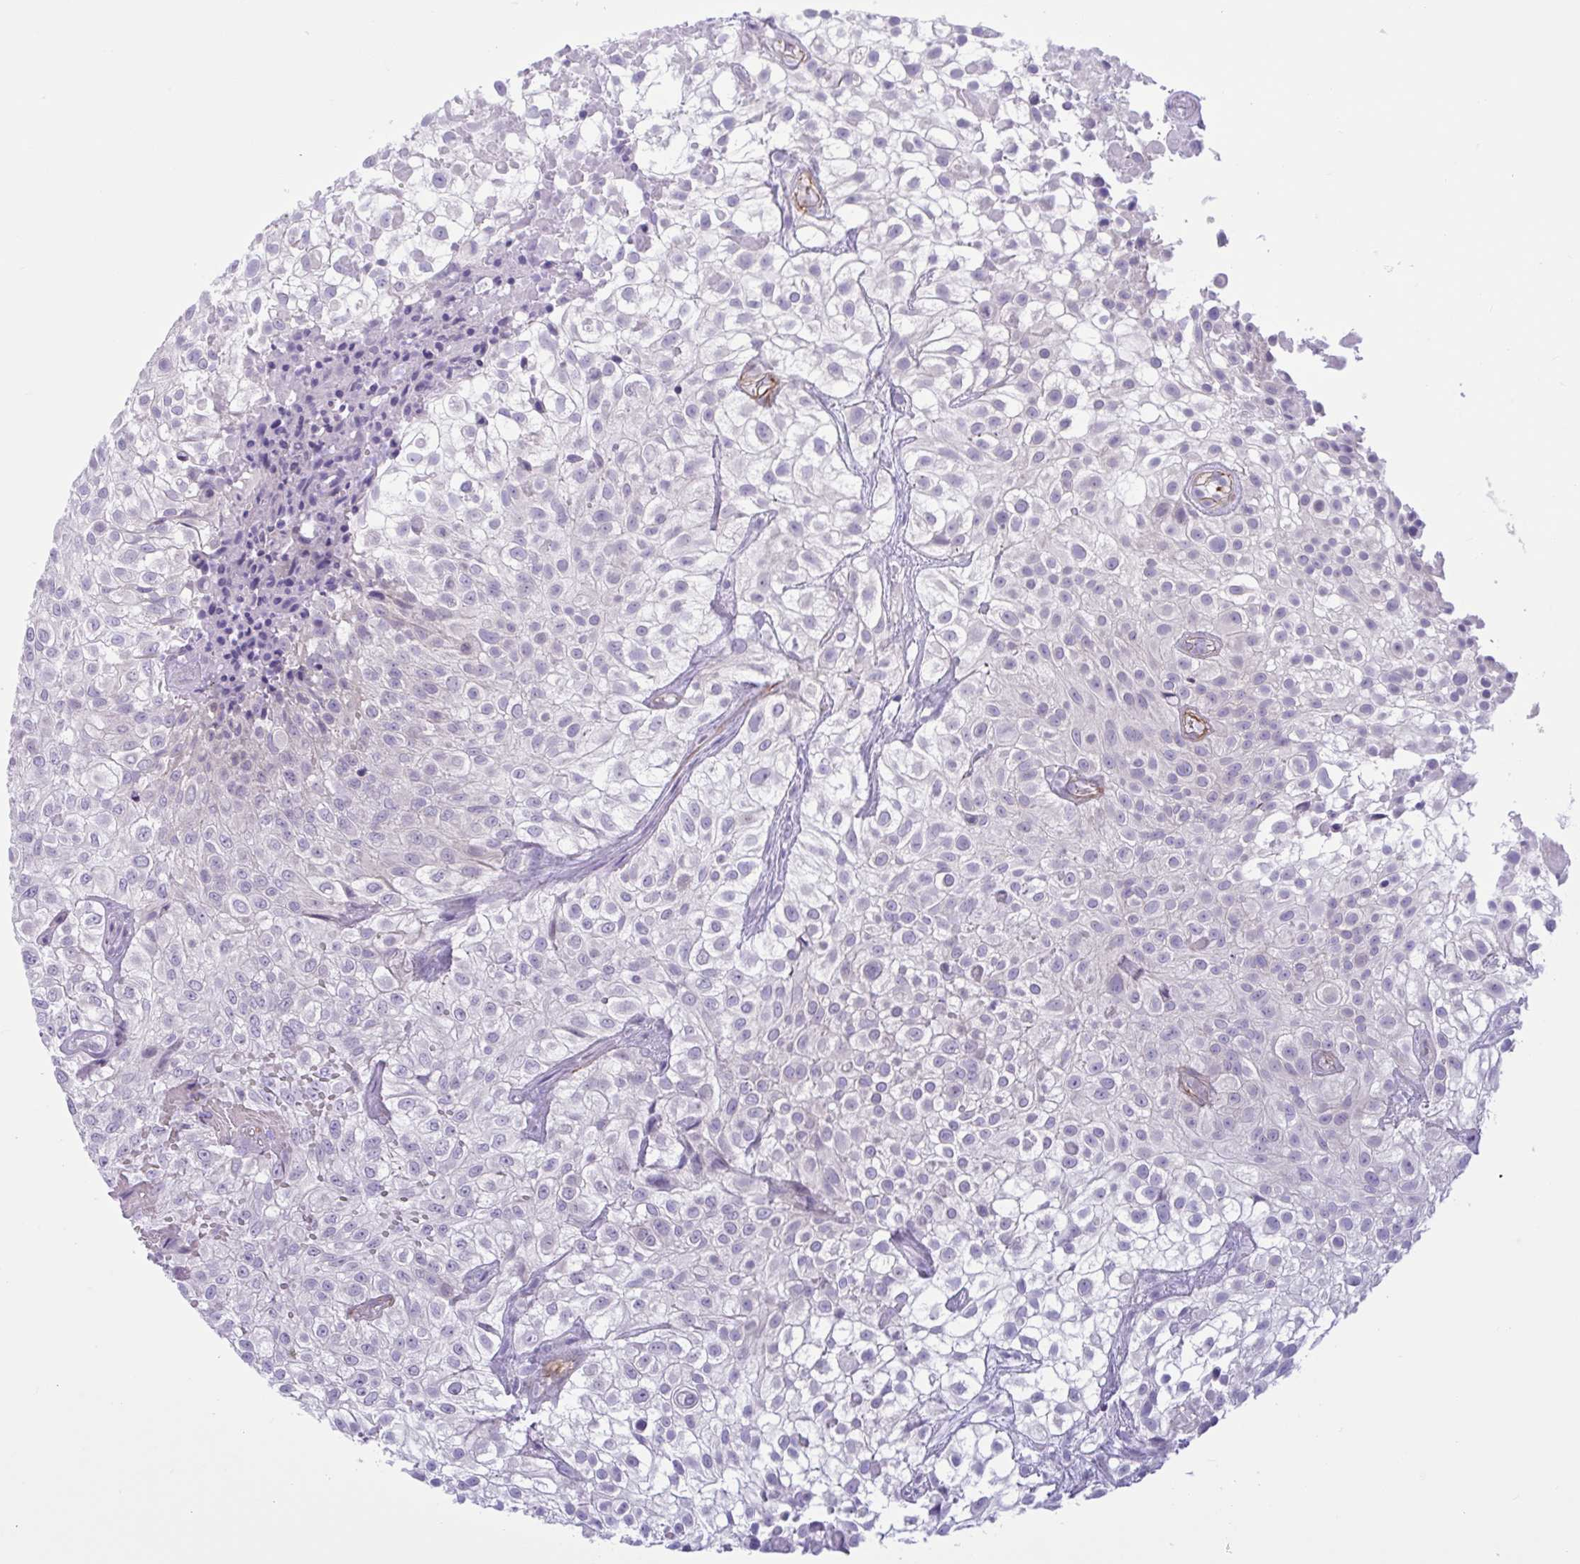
{"staining": {"intensity": "negative", "quantity": "none", "location": "none"}, "tissue": "urothelial cancer", "cell_type": "Tumor cells", "image_type": "cancer", "snomed": [{"axis": "morphology", "description": "Urothelial carcinoma, High grade"}, {"axis": "topography", "description": "Urinary bladder"}], "caption": "The photomicrograph exhibits no staining of tumor cells in urothelial carcinoma (high-grade). (Stains: DAB immunohistochemistry (IHC) with hematoxylin counter stain, Microscopy: brightfield microscopy at high magnification).", "gene": "AHCYL2", "patient": {"sex": "male", "age": 56}}